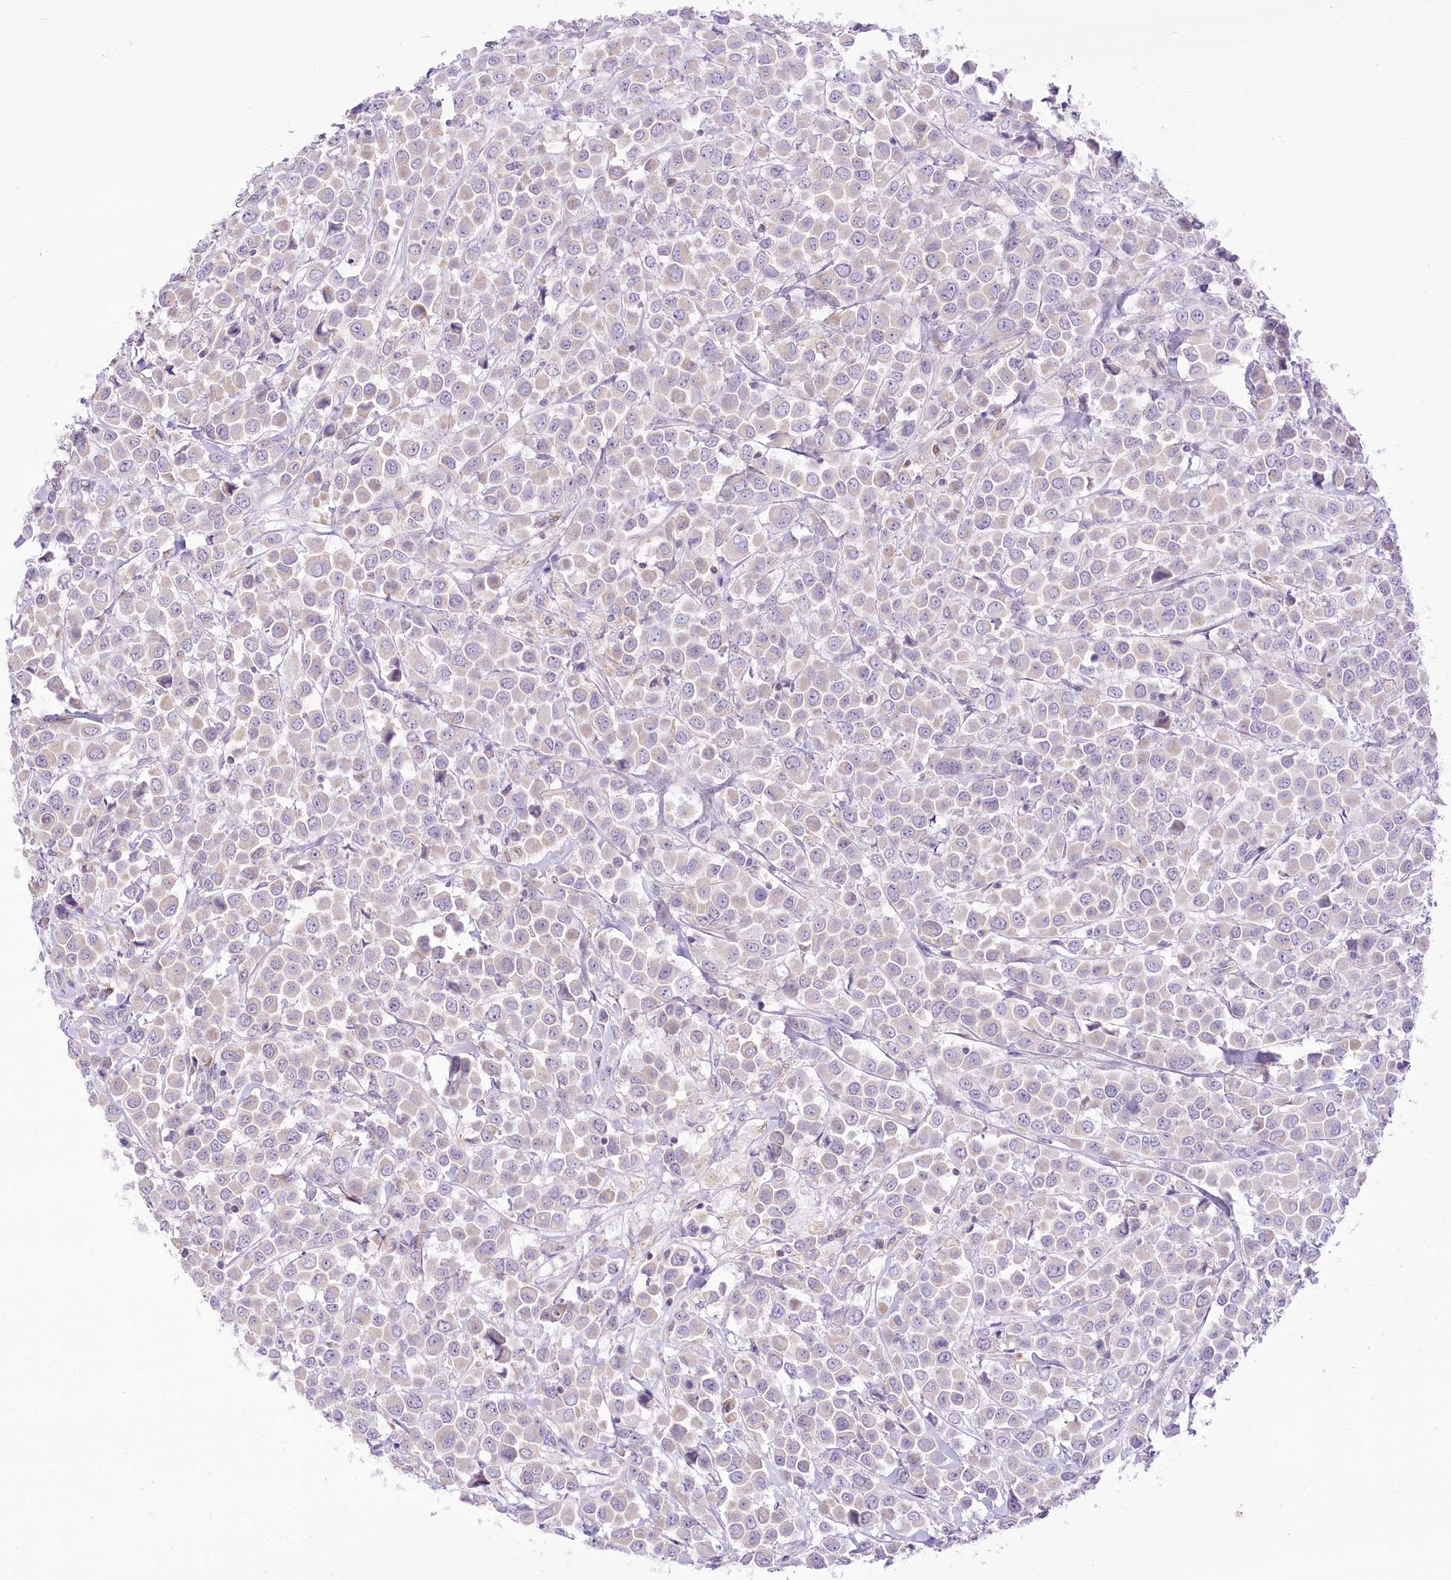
{"staining": {"intensity": "negative", "quantity": "none", "location": "none"}, "tissue": "breast cancer", "cell_type": "Tumor cells", "image_type": "cancer", "snomed": [{"axis": "morphology", "description": "Duct carcinoma"}, {"axis": "topography", "description": "Breast"}], "caption": "A photomicrograph of human breast cancer (invasive ductal carcinoma) is negative for staining in tumor cells.", "gene": "HELT", "patient": {"sex": "female", "age": 61}}